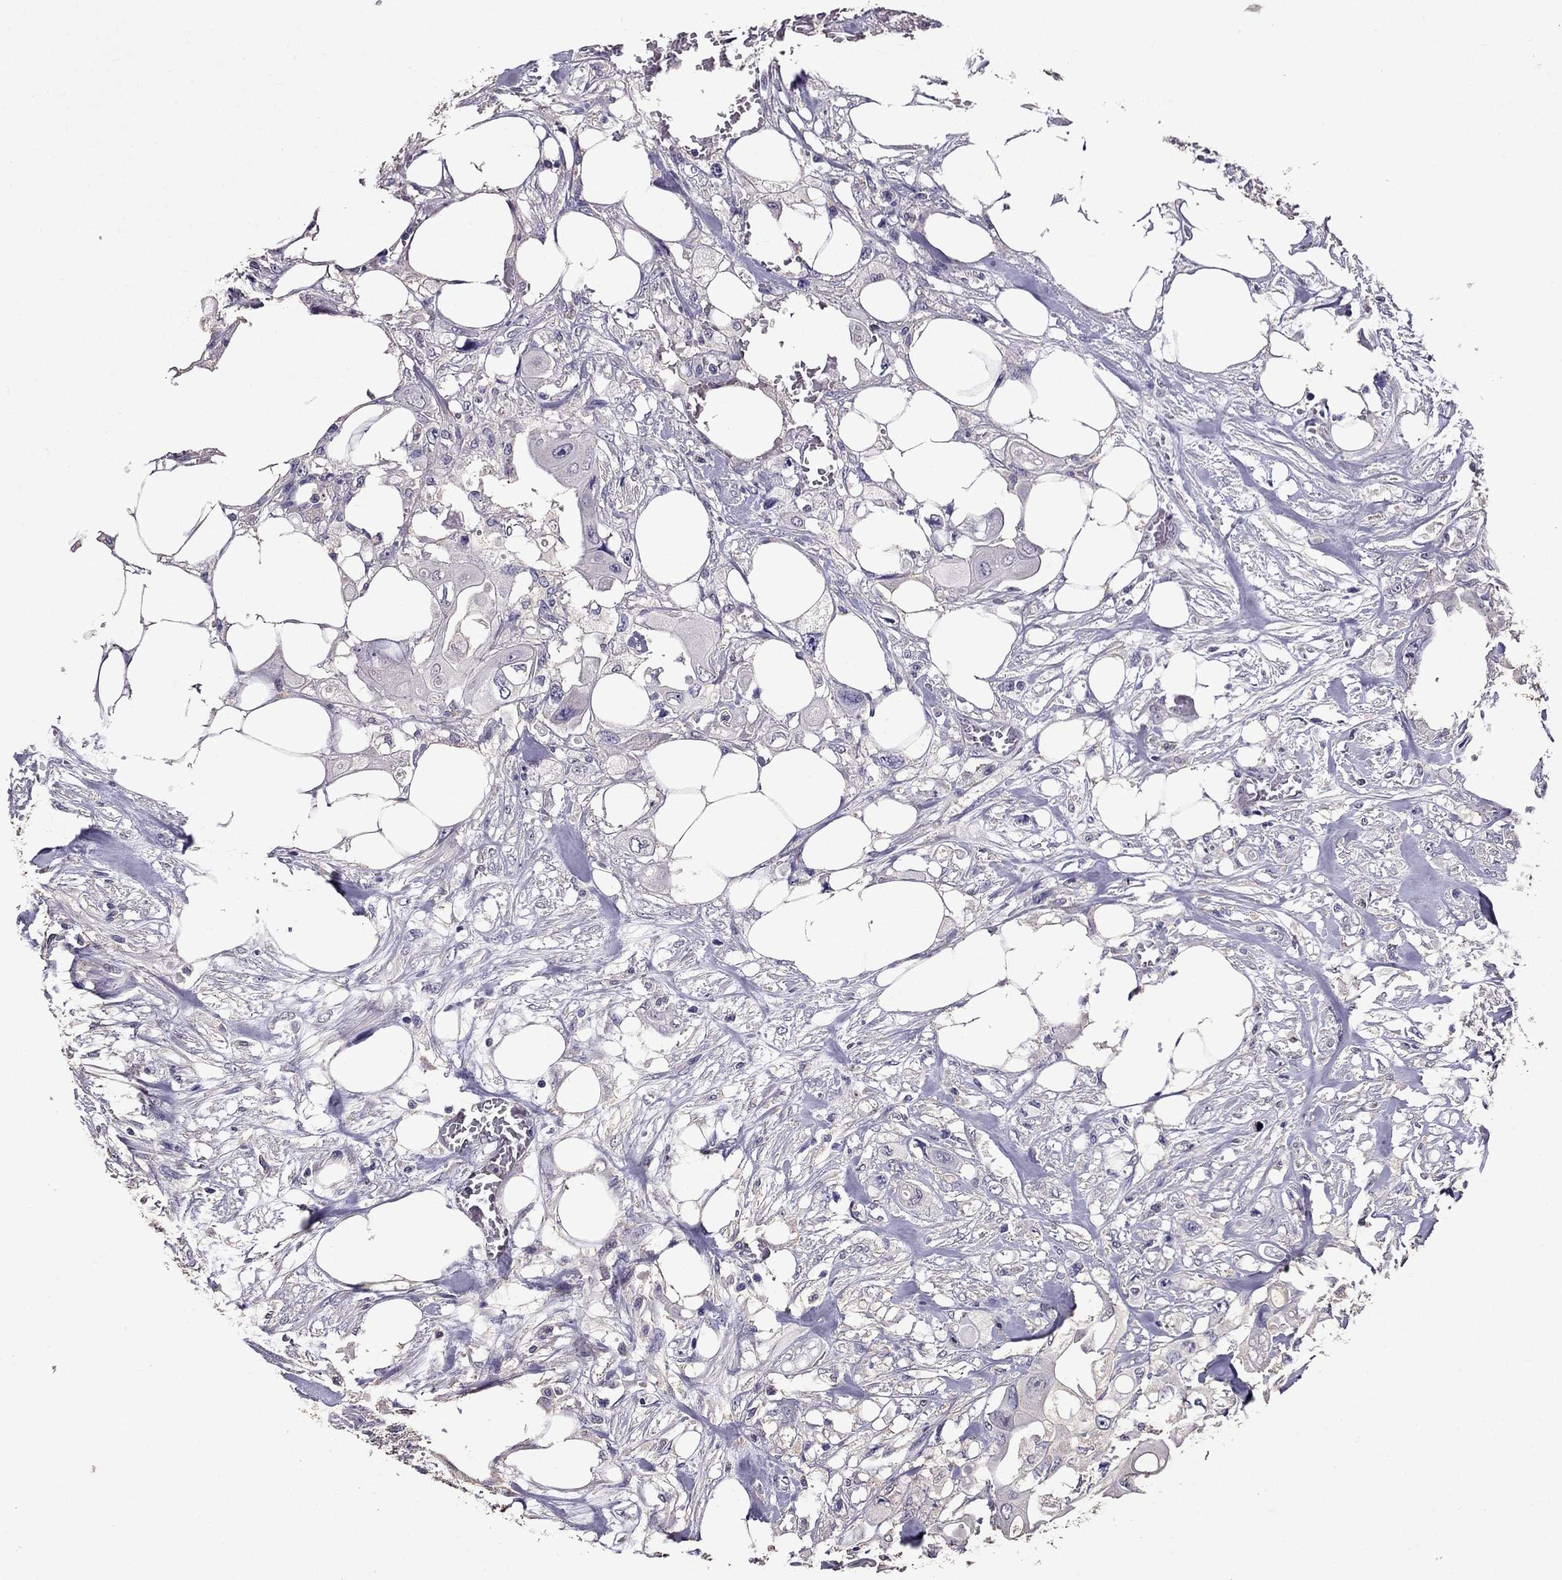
{"staining": {"intensity": "negative", "quantity": "none", "location": "none"}, "tissue": "colorectal cancer", "cell_type": "Tumor cells", "image_type": "cancer", "snomed": [{"axis": "morphology", "description": "Adenocarcinoma, NOS"}, {"axis": "topography", "description": "Rectum"}], "caption": "Immunohistochemistry (IHC) of colorectal adenocarcinoma demonstrates no expression in tumor cells. The staining was performed using DAB to visualize the protein expression in brown, while the nuclei were stained in blue with hematoxylin (Magnification: 20x).", "gene": "NKX3-1", "patient": {"sex": "male", "age": 63}}